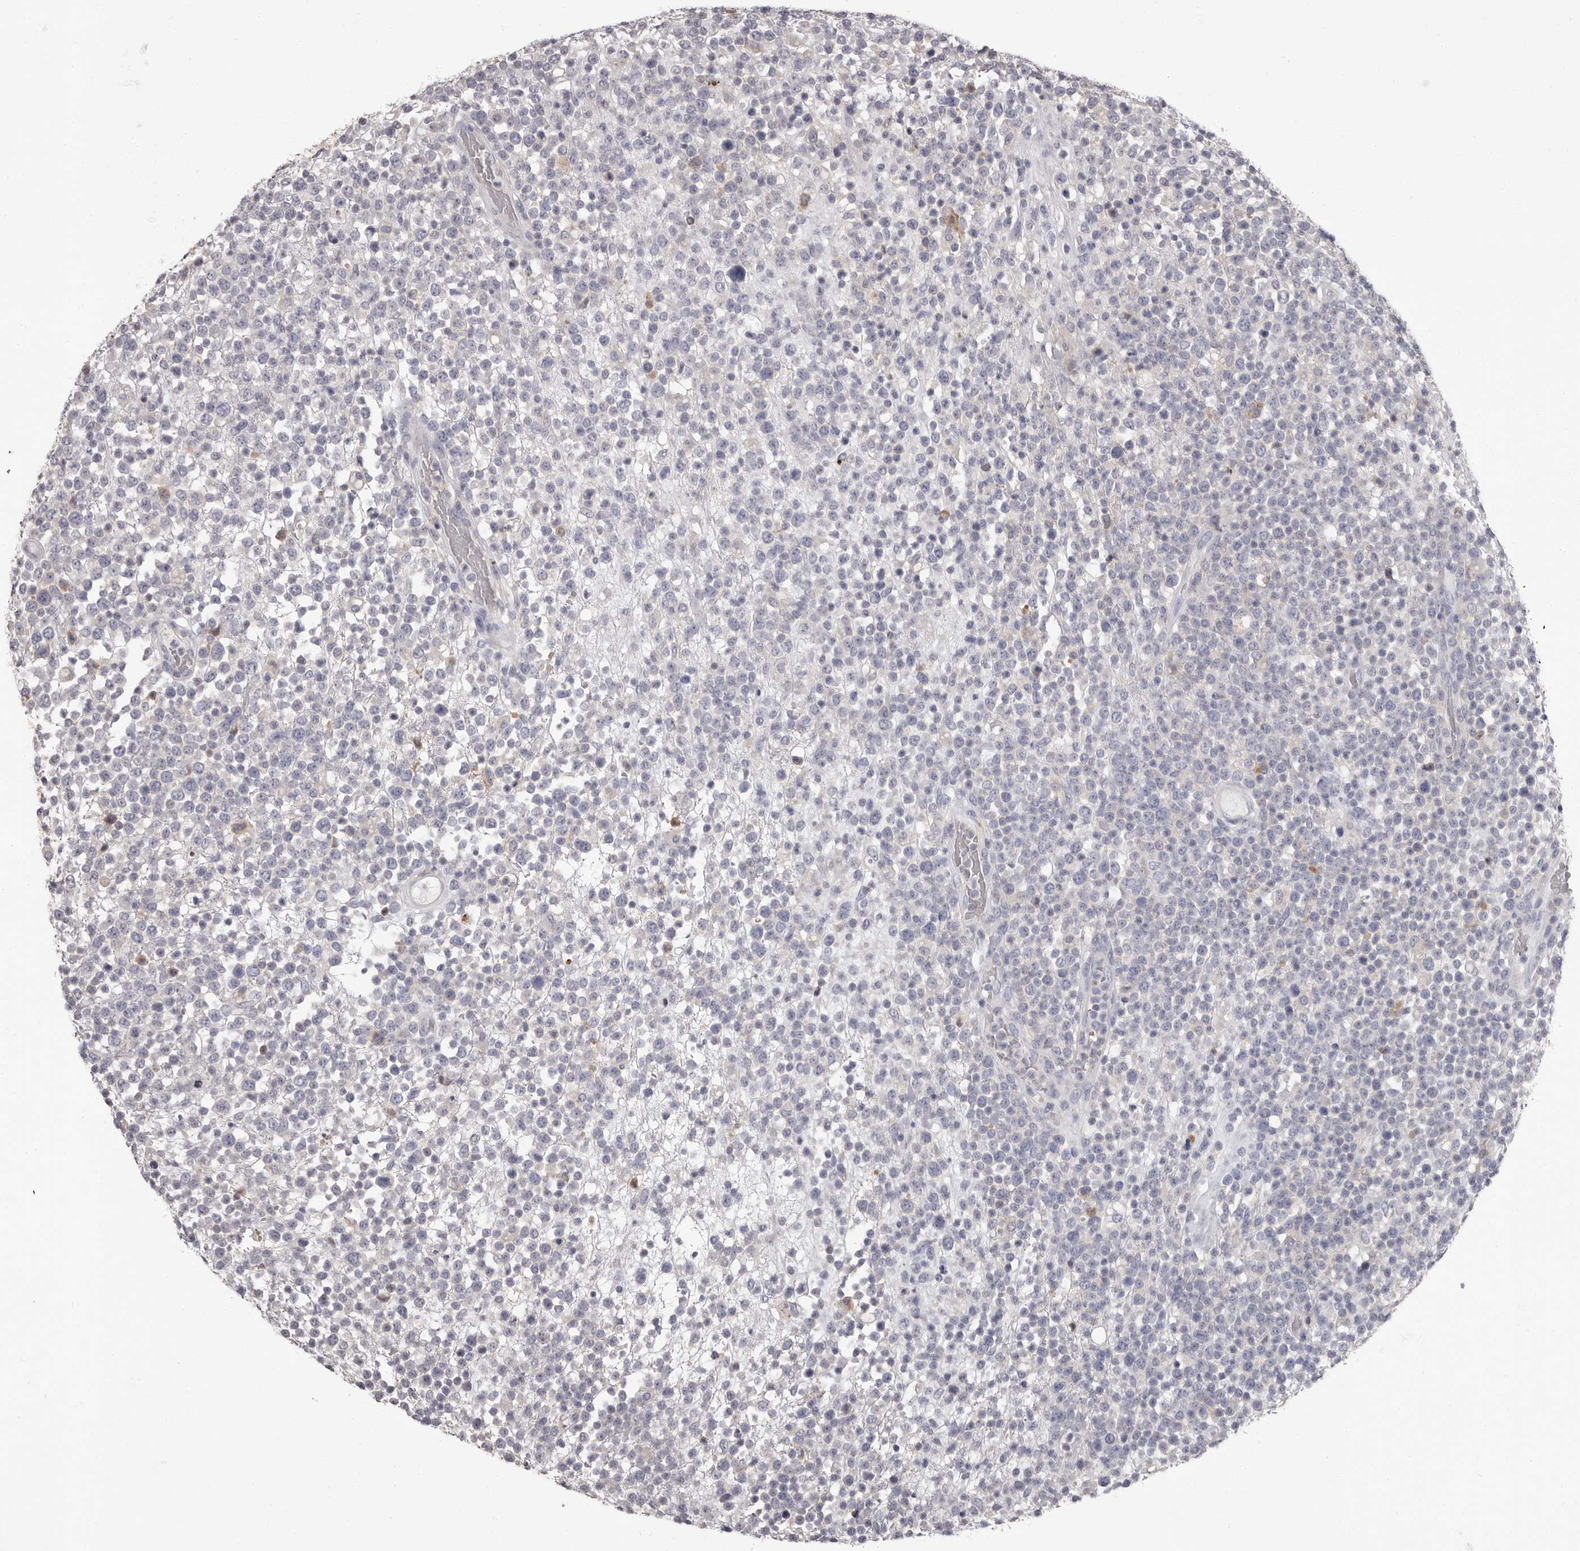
{"staining": {"intensity": "negative", "quantity": "none", "location": "none"}, "tissue": "lymphoma", "cell_type": "Tumor cells", "image_type": "cancer", "snomed": [{"axis": "morphology", "description": "Malignant lymphoma, non-Hodgkin's type, High grade"}, {"axis": "topography", "description": "Colon"}], "caption": "A high-resolution image shows immunohistochemistry staining of malignant lymphoma, non-Hodgkin's type (high-grade), which exhibits no significant expression in tumor cells.", "gene": "APEH", "patient": {"sex": "female", "age": 53}}